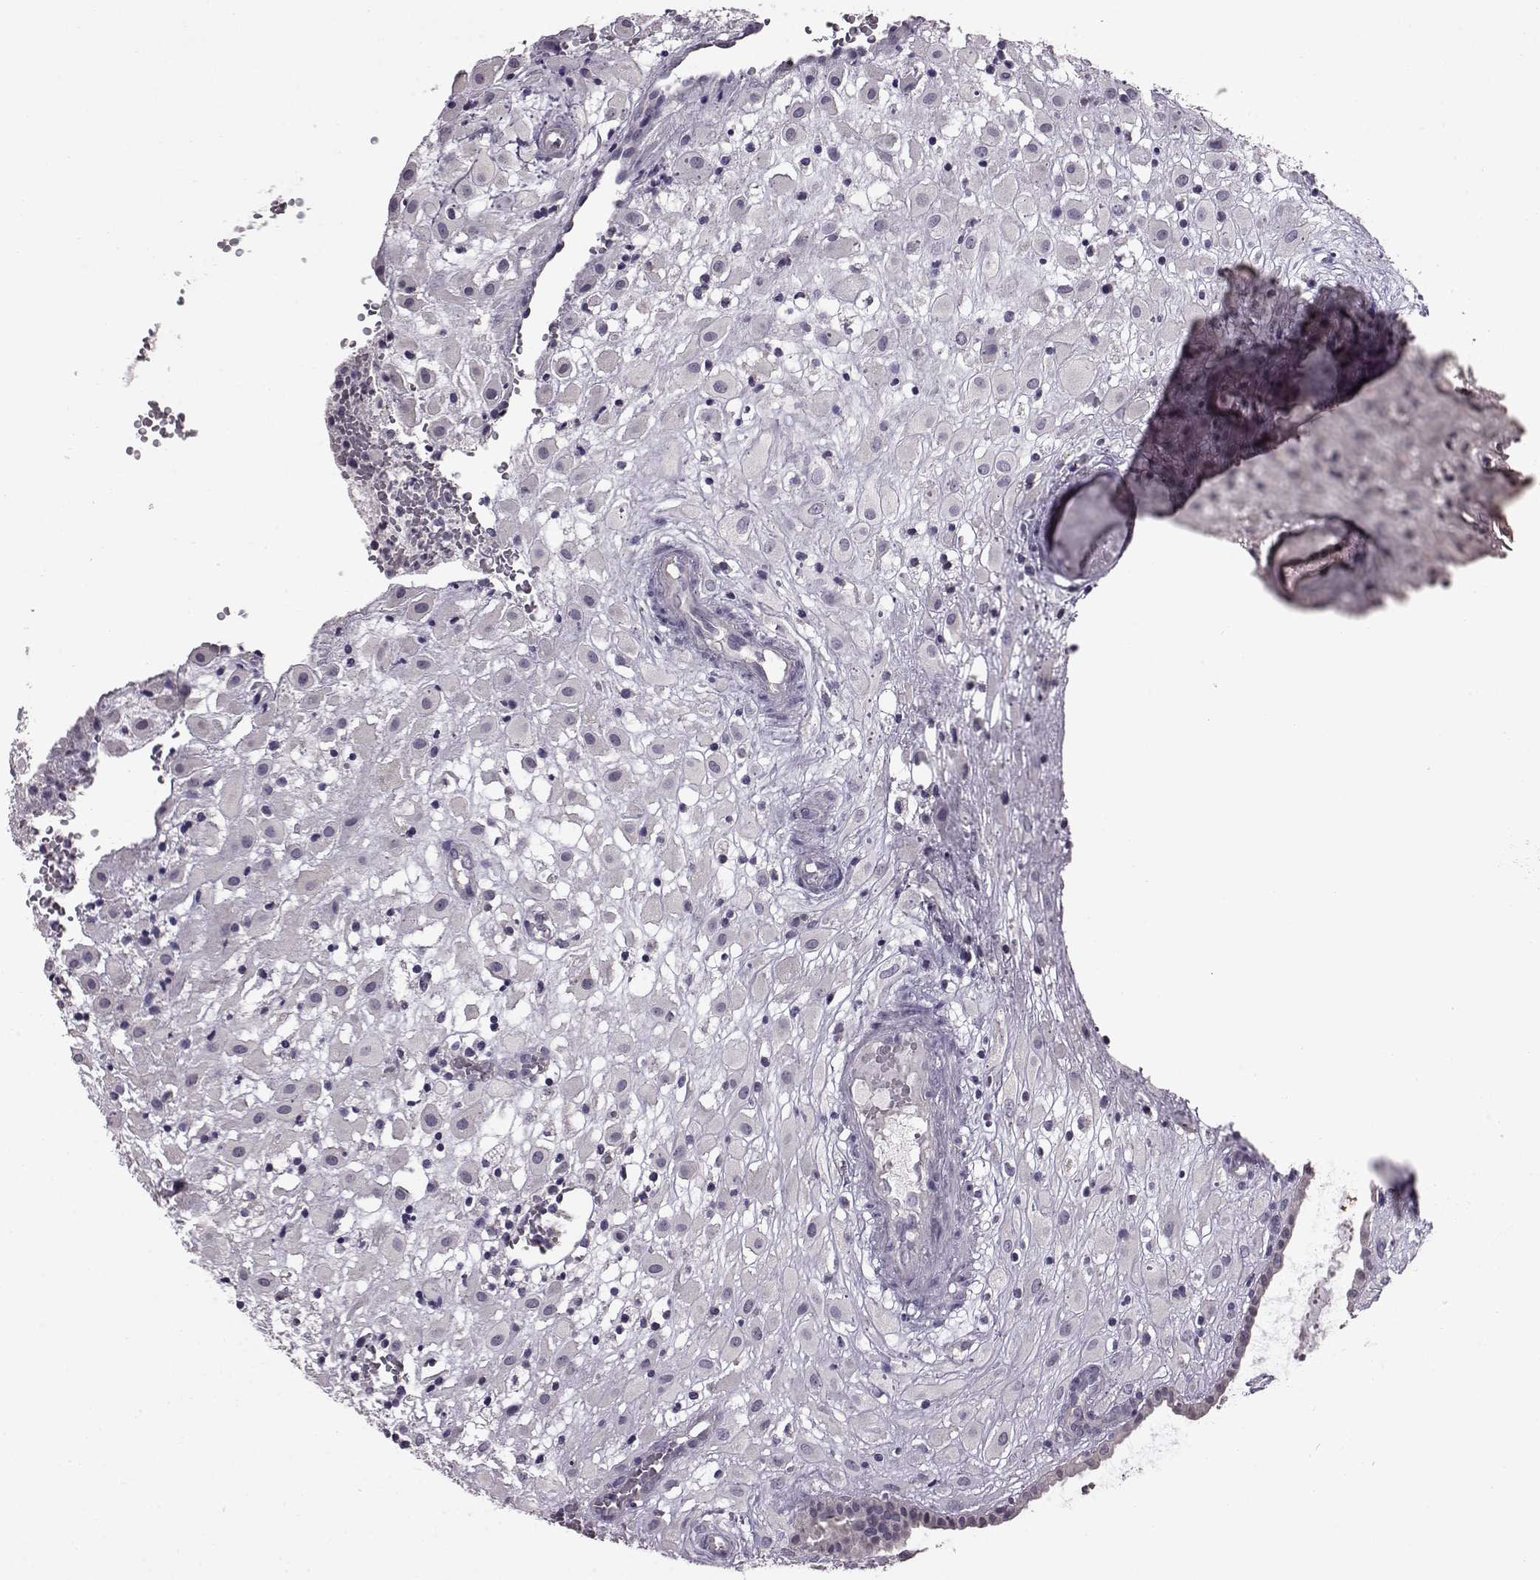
{"staining": {"intensity": "negative", "quantity": "none", "location": "none"}, "tissue": "placenta", "cell_type": "Decidual cells", "image_type": "normal", "snomed": [{"axis": "morphology", "description": "Normal tissue, NOS"}, {"axis": "topography", "description": "Placenta"}], "caption": "An immunohistochemistry (IHC) photomicrograph of unremarkable placenta is shown. There is no staining in decidual cells of placenta. (IHC, brightfield microscopy, high magnification).", "gene": "ADGRG2", "patient": {"sex": "female", "age": 24}}